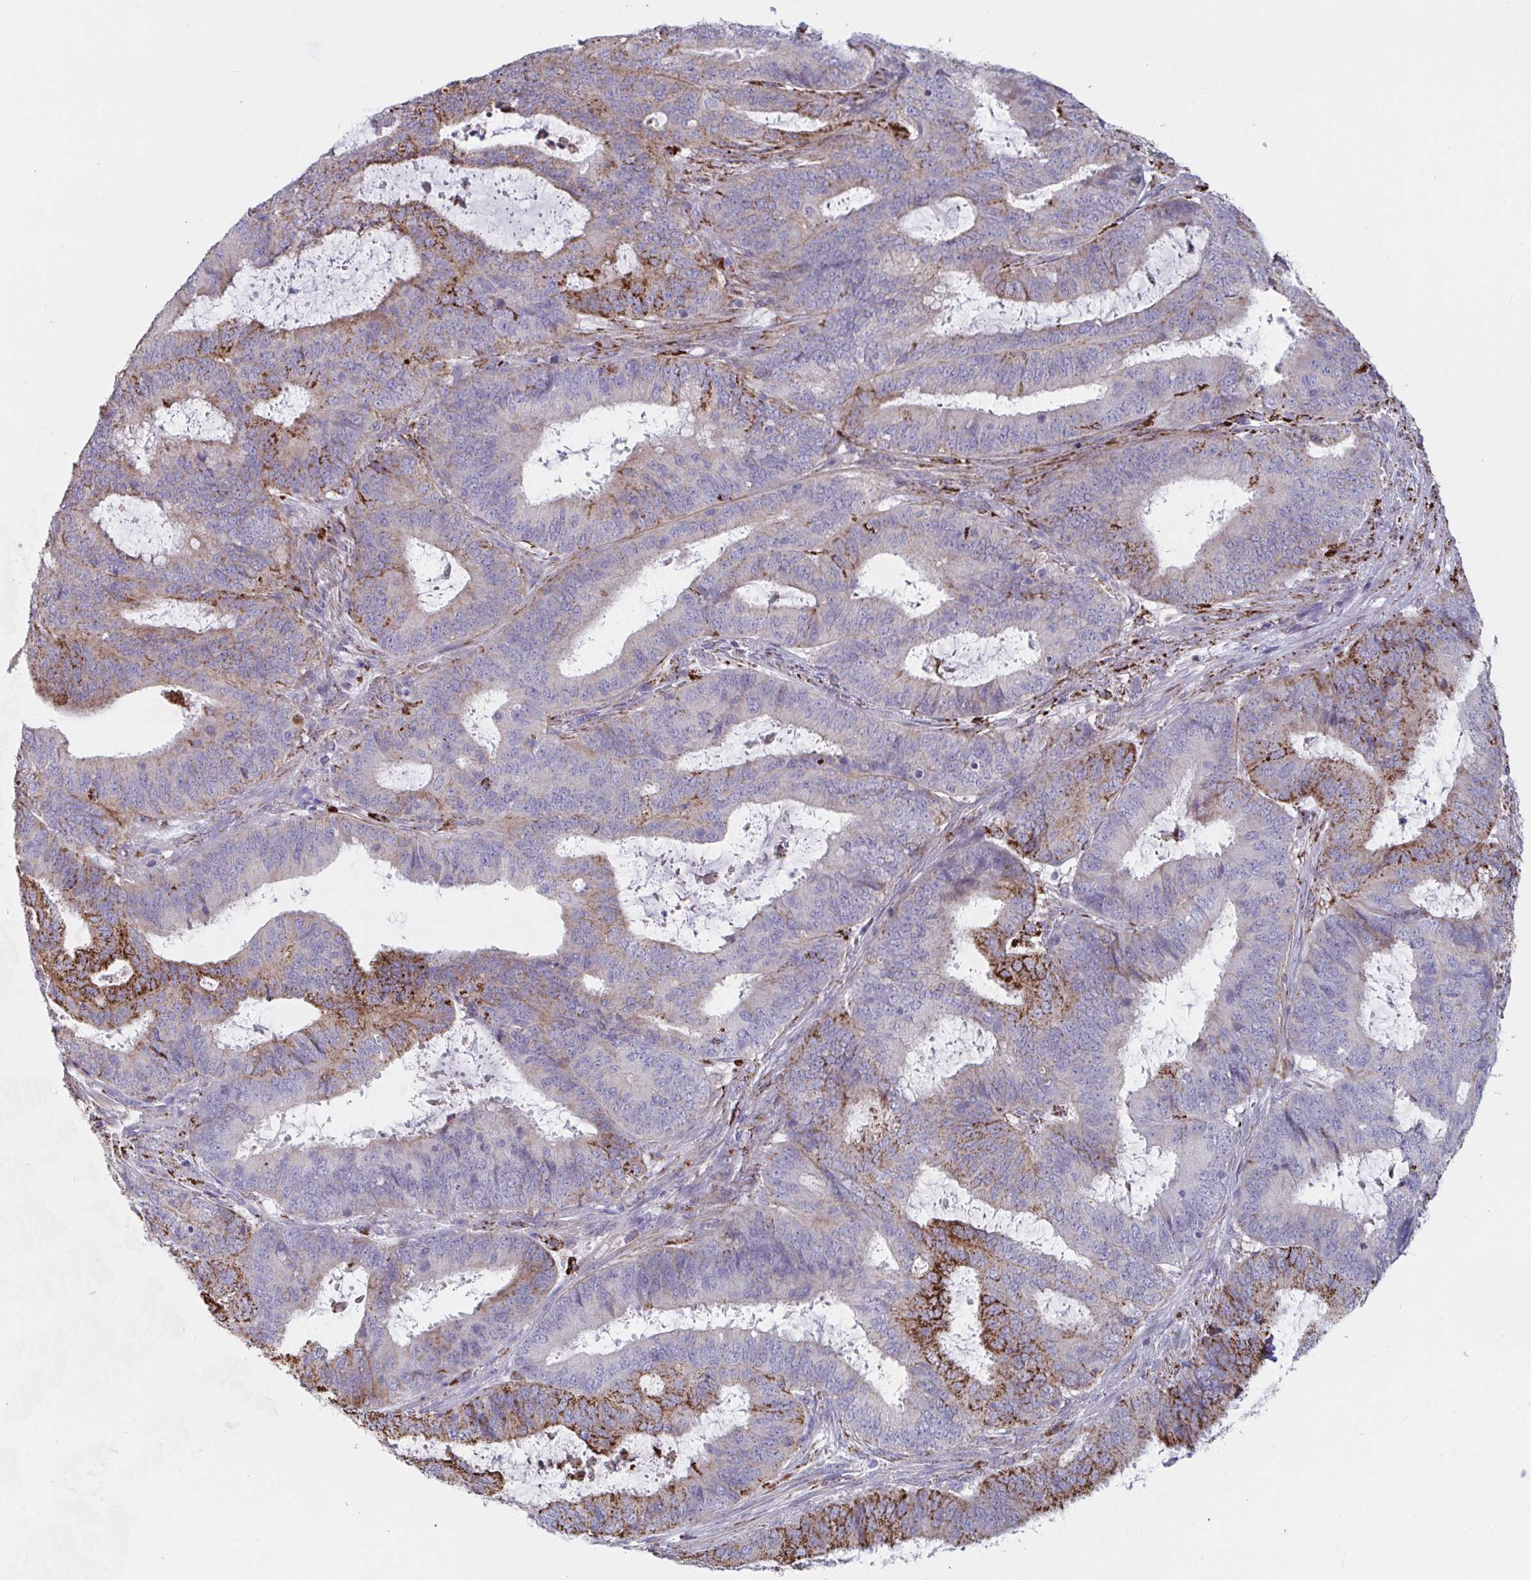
{"staining": {"intensity": "strong", "quantity": "<25%", "location": "cytoplasmic/membranous"}, "tissue": "endometrial cancer", "cell_type": "Tumor cells", "image_type": "cancer", "snomed": [{"axis": "morphology", "description": "Adenocarcinoma, NOS"}, {"axis": "topography", "description": "Endometrium"}], "caption": "Immunohistochemistry (IHC) image of human endometrial cancer stained for a protein (brown), which demonstrates medium levels of strong cytoplasmic/membranous positivity in about <25% of tumor cells.", "gene": "FAM156B", "patient": {"sex": "female", "age": 51}}